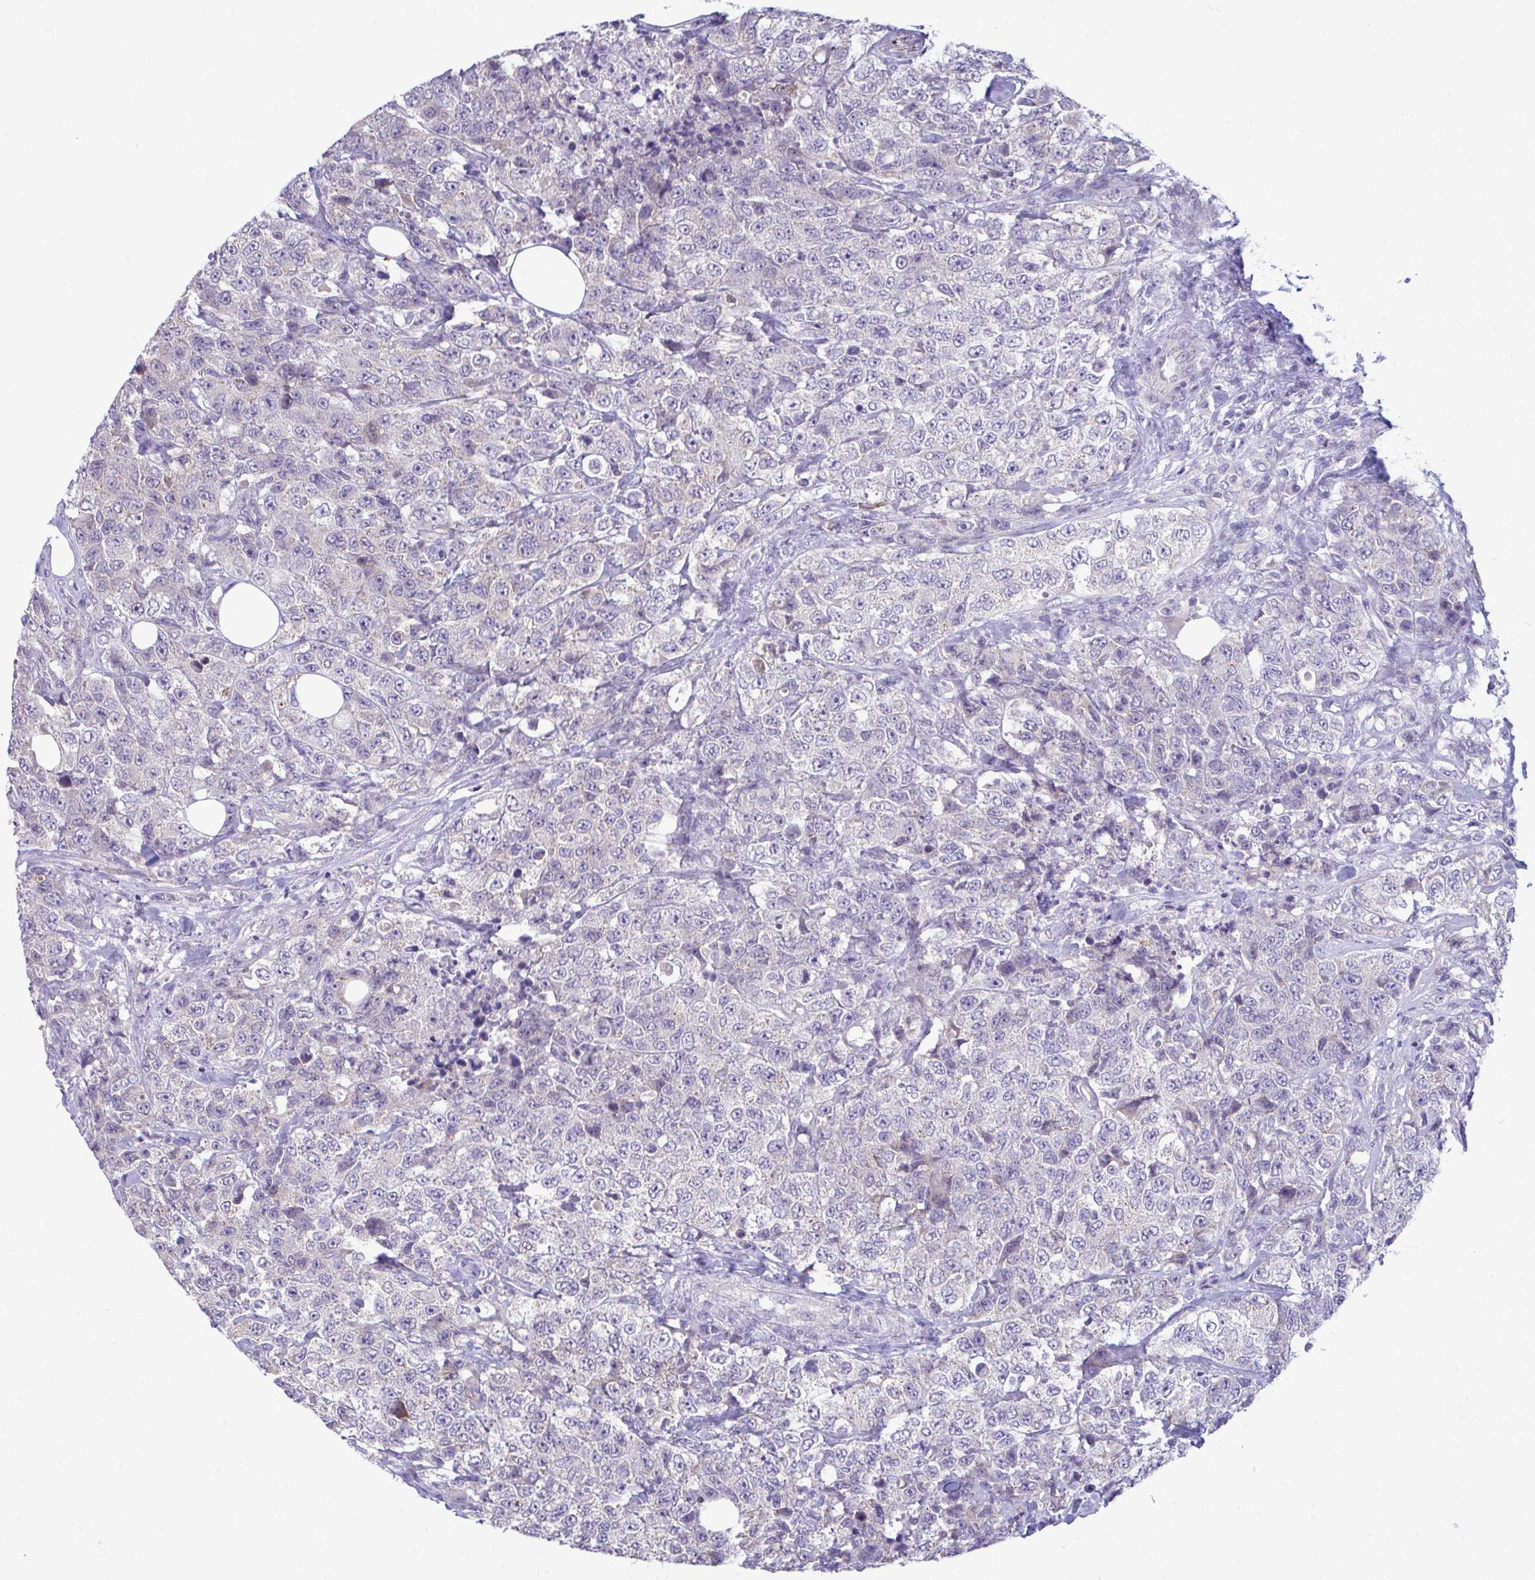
{"staining": {"intensity": "negative", "quantity": "none", "location": "none"}, "tissue": "urothelial cancer", "cell_type": "Tumor cells", "image_type": "cancer", "snomed": [{"axis": "morphology", "description": "Urothelial carcinoma, High grade"}, {"axis": "topography", "description": "Urinary bladder"}], "caption": "Immunohistochemical staining of urothelial cancer demonstrates no significant staining in tumor cells.", "gene": "PIGK", "patient": {"sex": "female", "age": 78}}